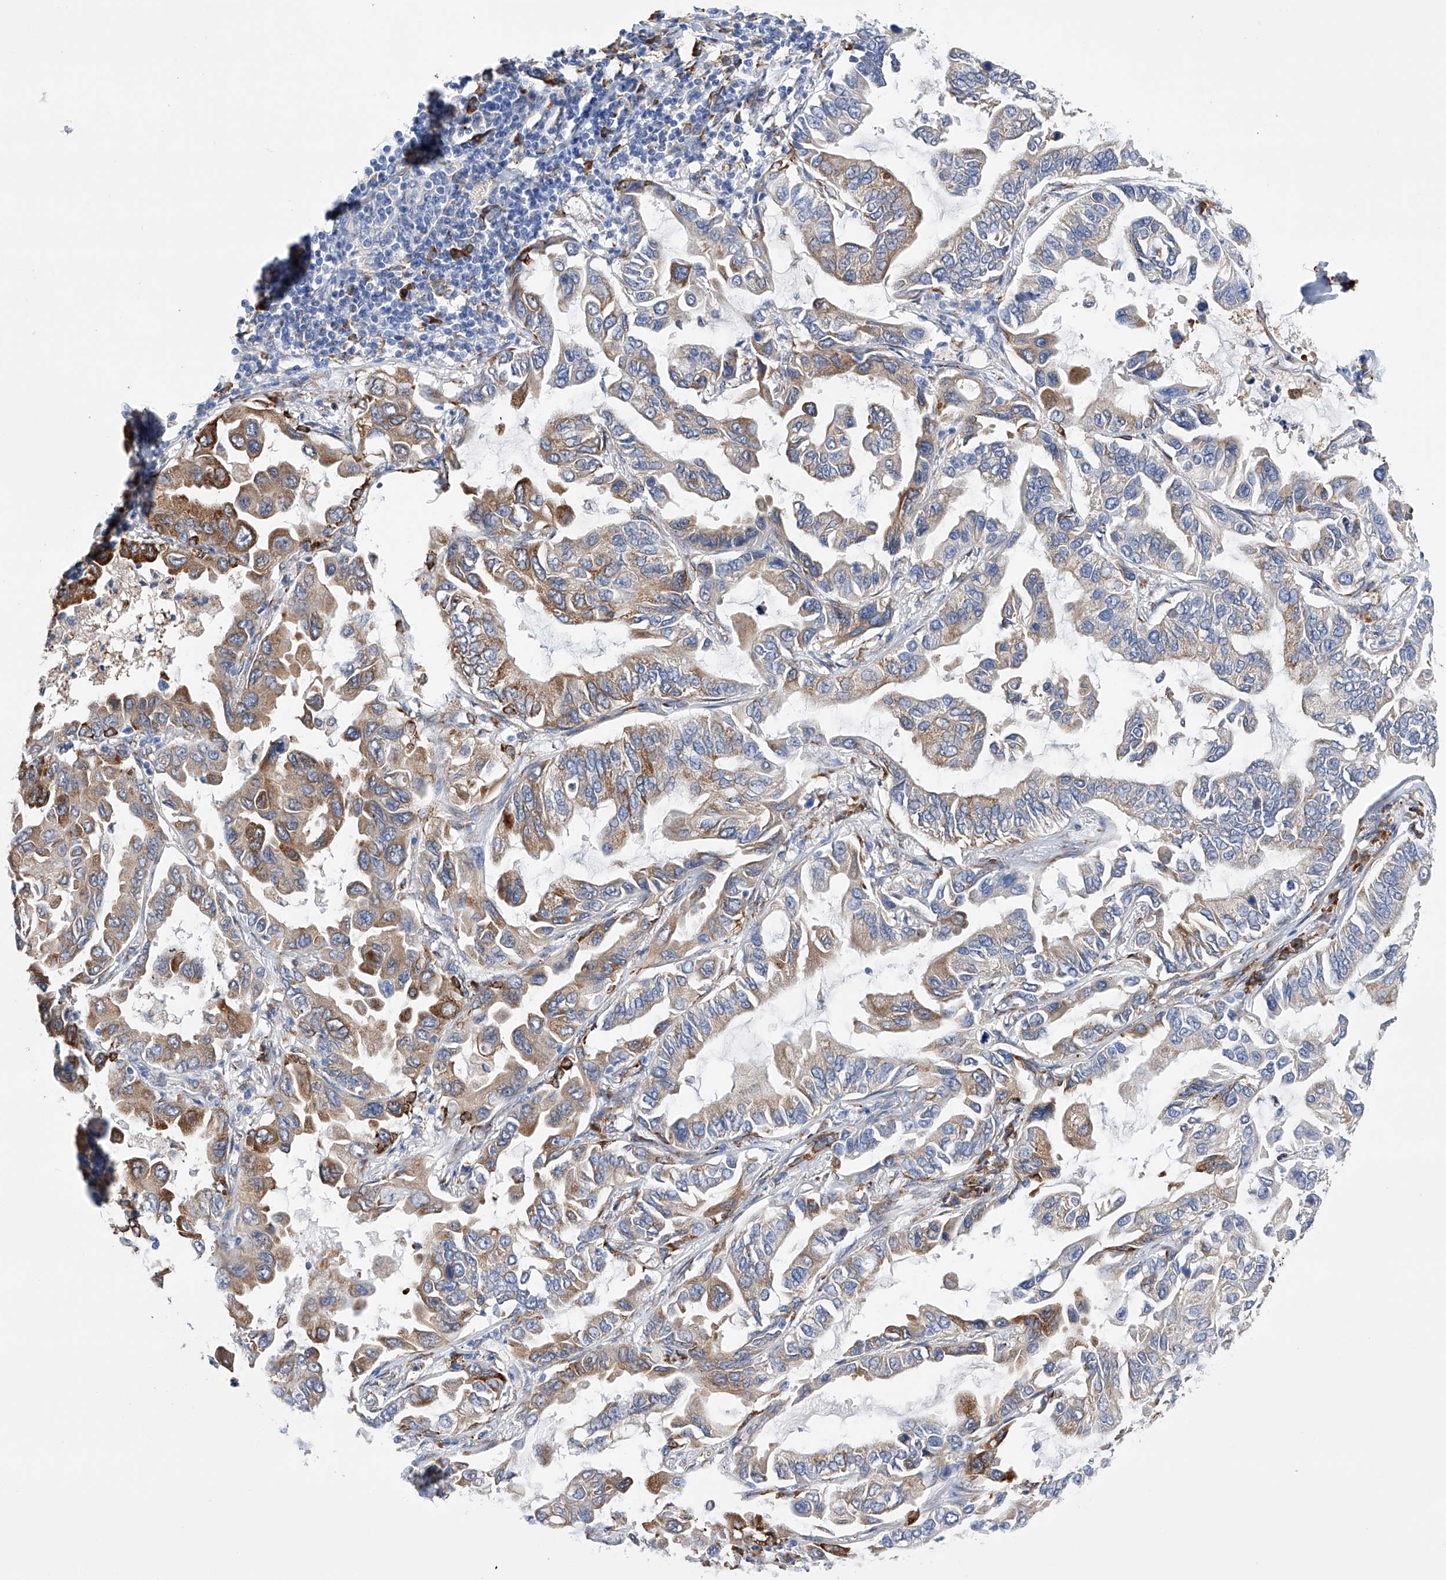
{"staining": {"intensity": "moderate", "quantity": "<25%", "location": "cytoplasmic/membranous"}, "tissue": "lung cancer", "cell_type": "Tumor cells", "image_type": "cancer", "snomed": [{"axis": "morphology", "description": "Adenocarcinoma, NOS"}, {"axis": "topography", "description": "Lung"}], "caption": "Lung cancer (adenocarcinoma) stained for a protein demonstrates moderate cytoplasmic/membranous positivity in tumor cells.", "gene": "PDIA5", "patient": {"sex": "male", "age": 64}}